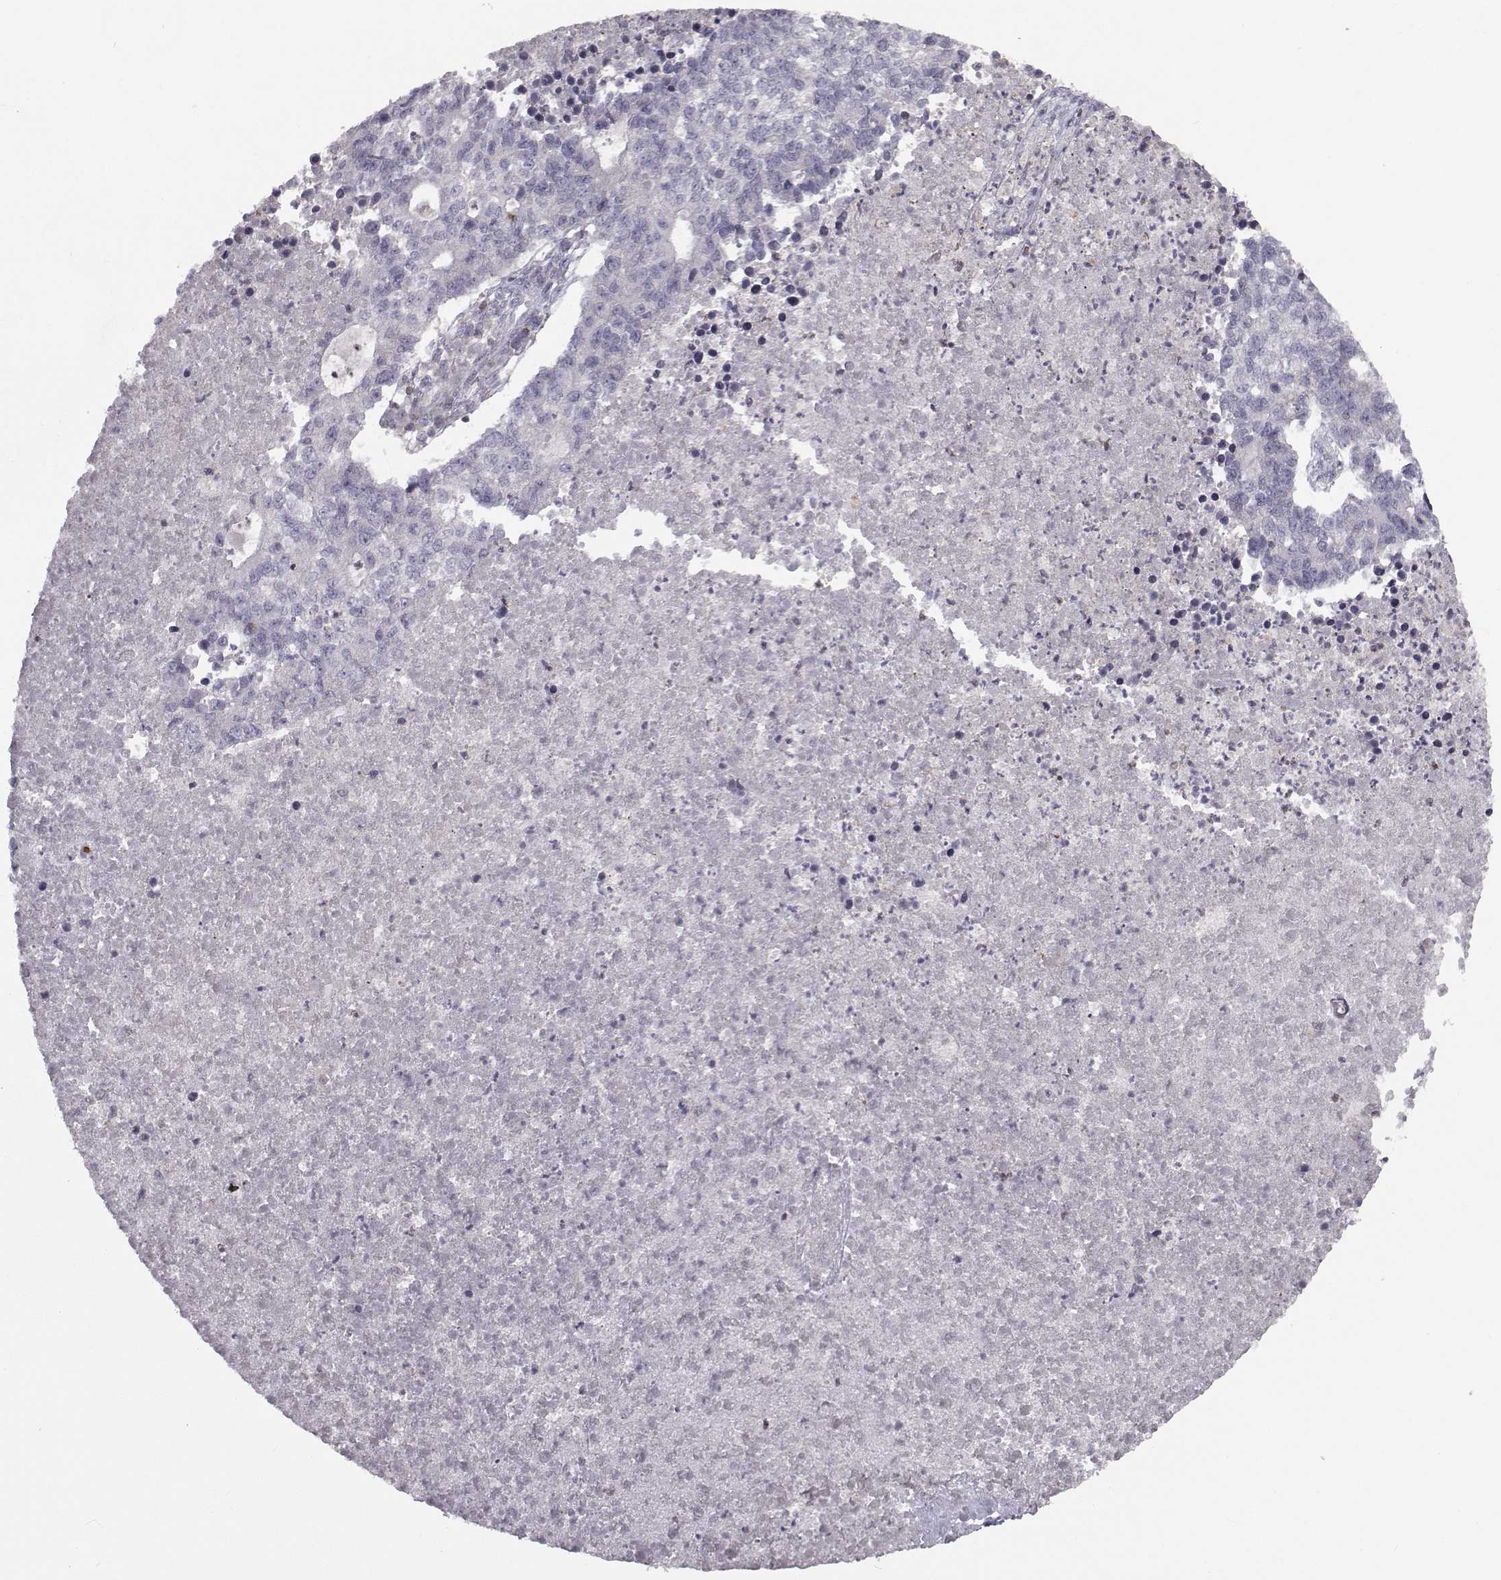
{"staining": {"intensity": "negative", "quantity": "none", "location": "none"}, "tissue": "lung cancer", "cell_type": "Tumor cells", "image_type": "cancer", "snomed": [{"axis": "morphology", "description": "Adenocarcinoma, NOS"}, {"axis": "topography", "description": "Lung"}], "caption": "Adenocarcinoma (lung) was stained to show a protein in brown. There is no significant staining in tumor cells. Nuclei are stained in blue.", "gene": "PCP4L1", "patient": {"sex": "male", "age": 57}}